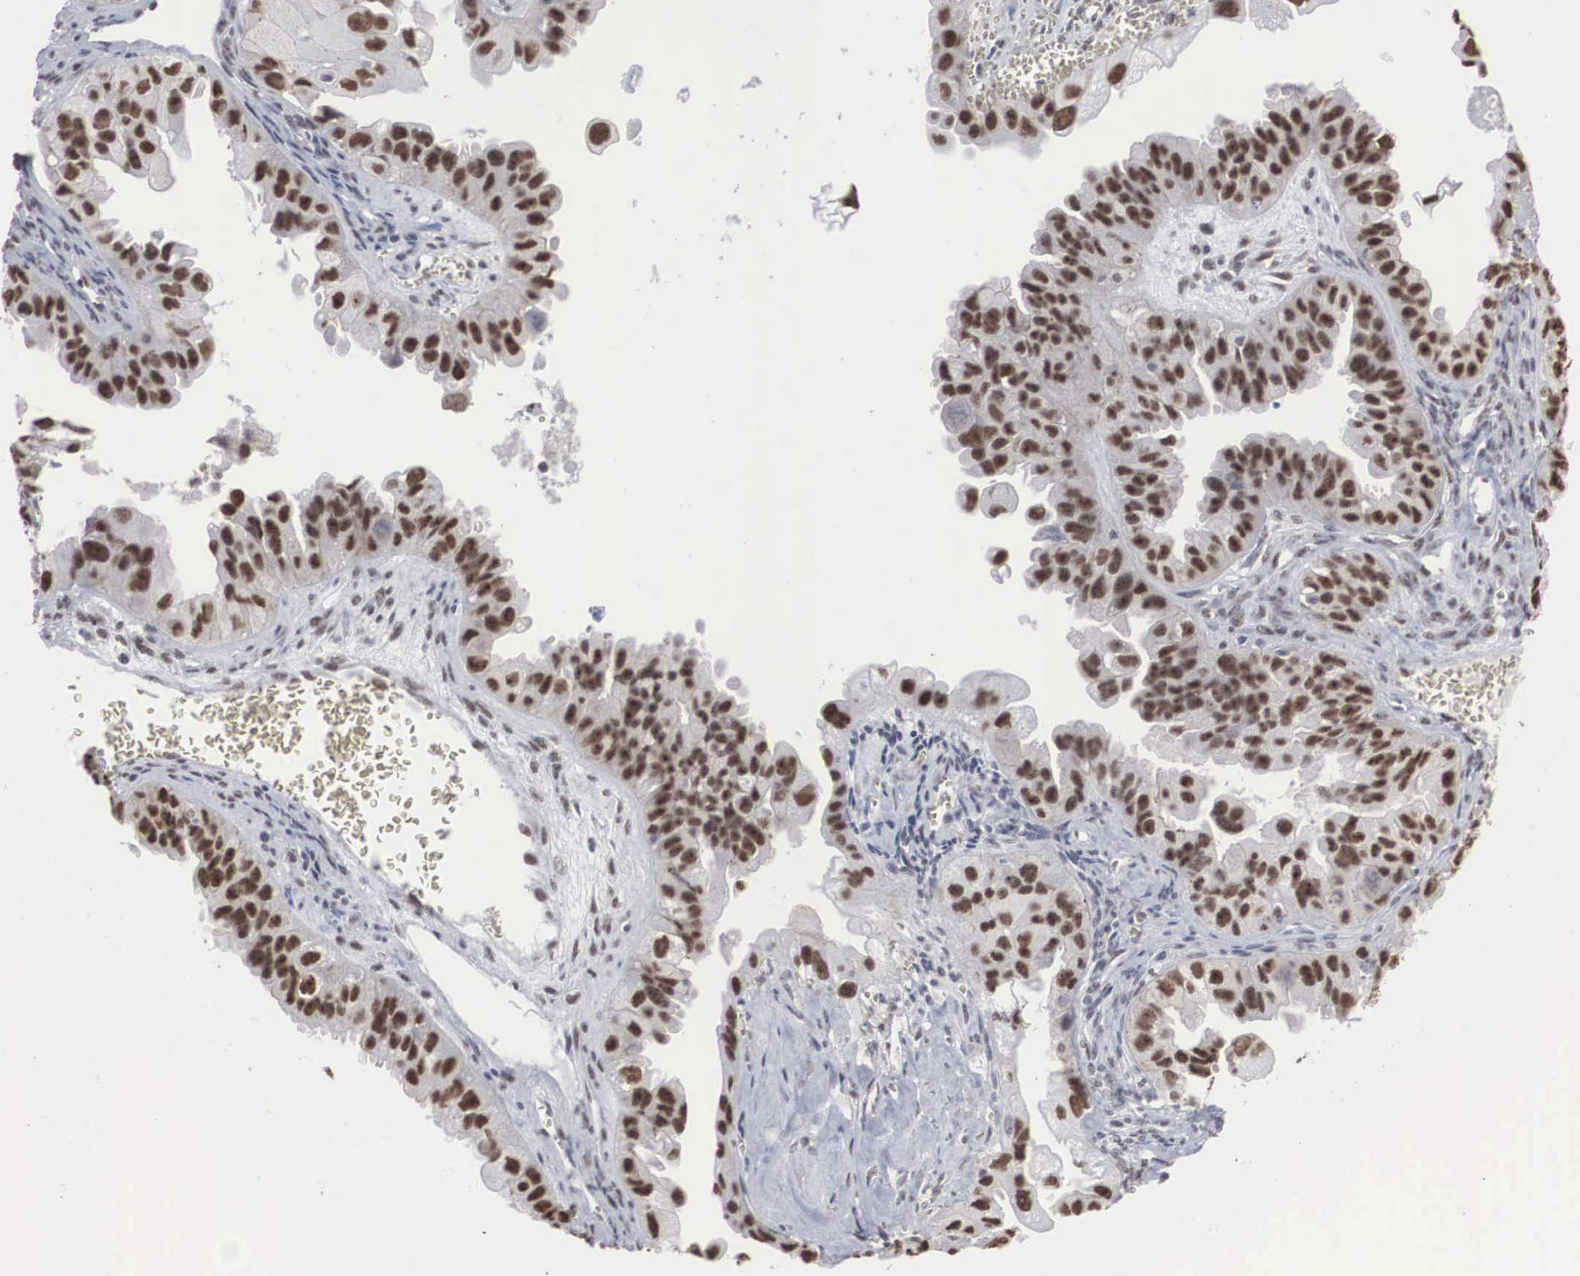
{"staining": {"intensity": "strong", "quantity": "25%-75%", "location": "nuclear"}, "tissue": "ovarian cancer", "cell_type": "Tumor cells", "image_type": "cancer", "snomed": [{"axis": "morphology", "description": "Carcinoma, endometroid"}, {"axis": "topography", "description": "Ovary"}], "caption": "Human ovarian cancer (endometroid carcinoma) stained for a protein (brown) displays strong nuclear positive staining in approximately 25%-75% of tumor cells.", "gene": "AUTS2", "patient": {"sex": "female", "age": 85}}